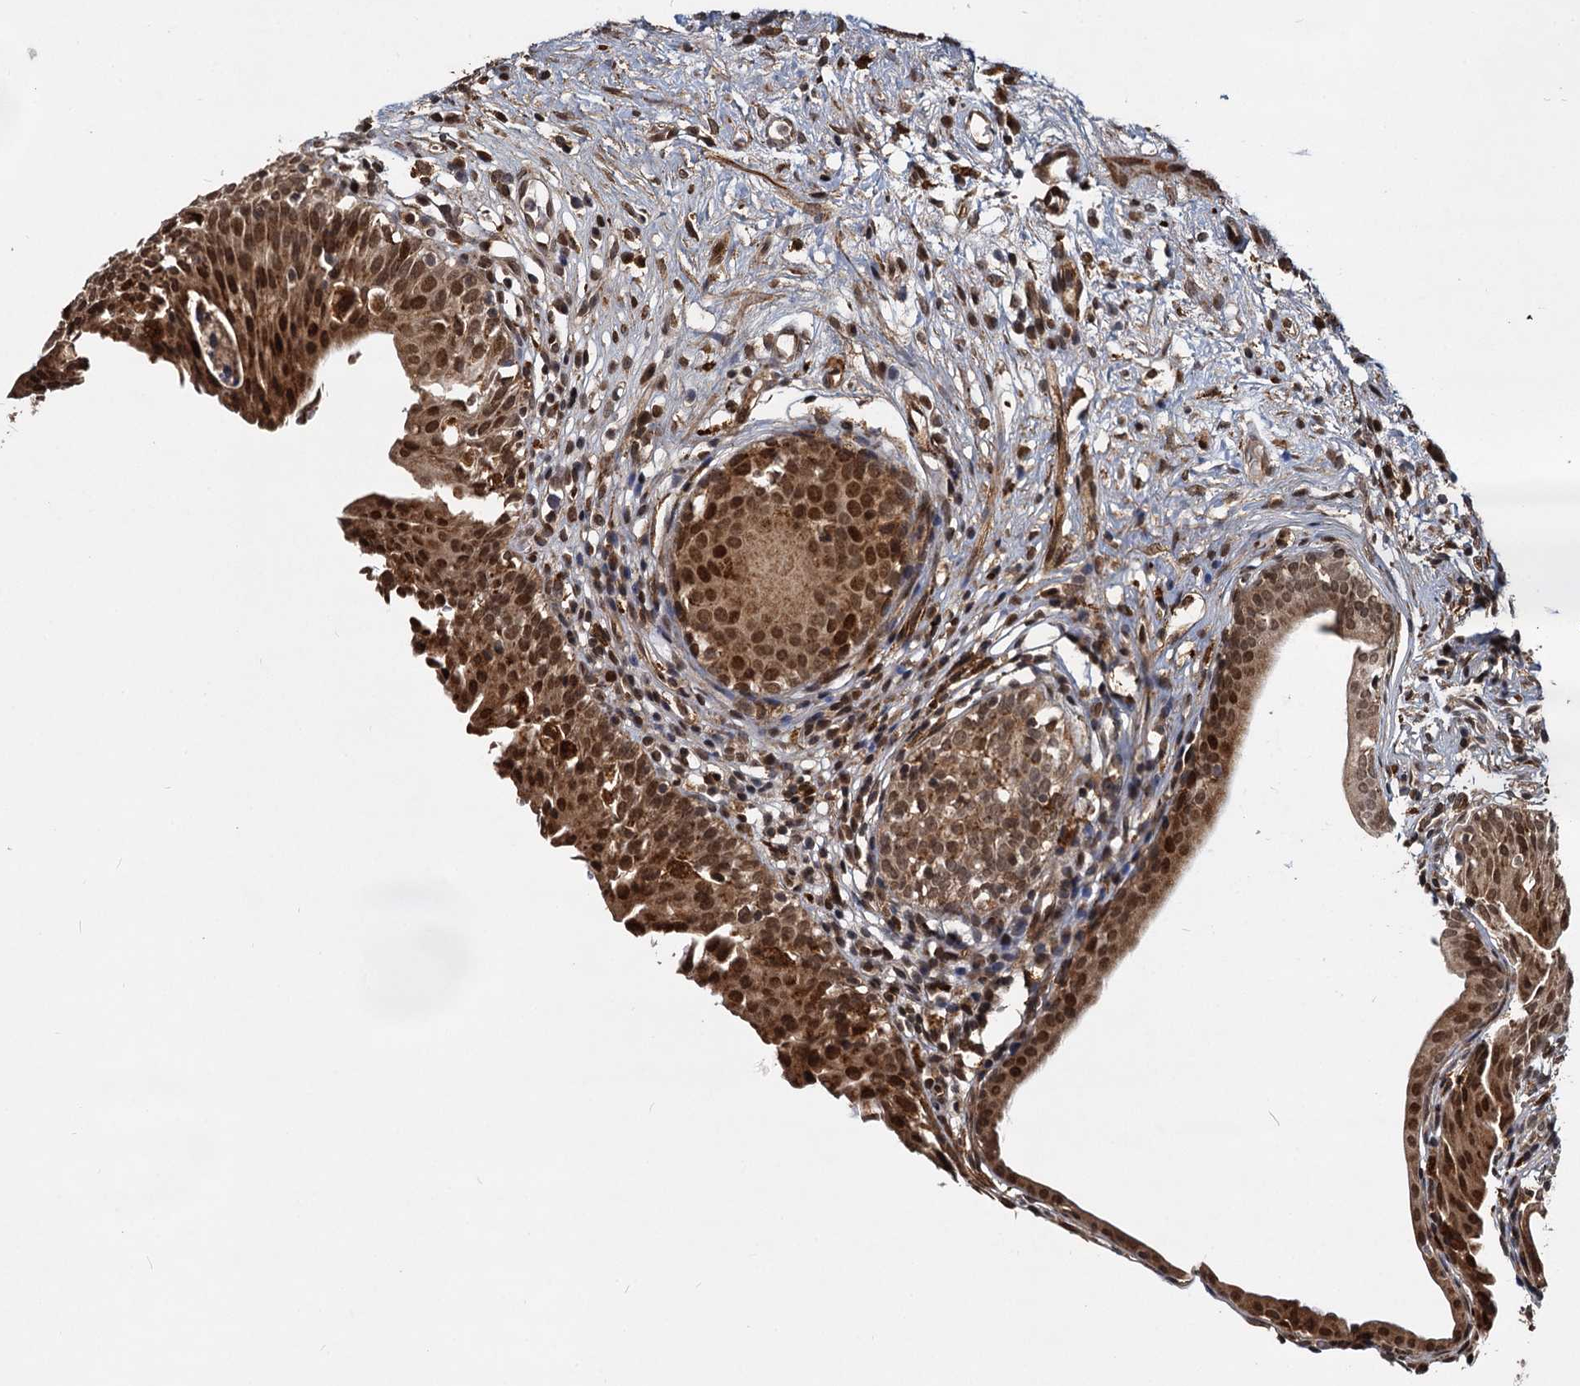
{"staining": {"intensity": "moderate", "quantity": ">75%", "location": "cytoplasmic/membranous,nuclear"}, "tissue": "urinary bladder", "cell_type": "Urothelial cells", "image_type": "normal", "snomed": [{"axis": "morphology", "description": "Normal tissue, NOS"}, {"axis": "morphology", "description": "Inflammation, NOS"}, {"axis": "topography", "description": "Urinary bladder"}], "caption": "A histopathology image of urinary bladder stained for a protein shows moderate cytoplasmic/membranous,nuclear brown staining in urothelial cells. The staining is performed using DAB brown chromogen to label protein expression. The nuclei are counter-stained blue using hematoxylin.", "gene": "TRIM23", "patient": {"sex": "male", "age": 63}}